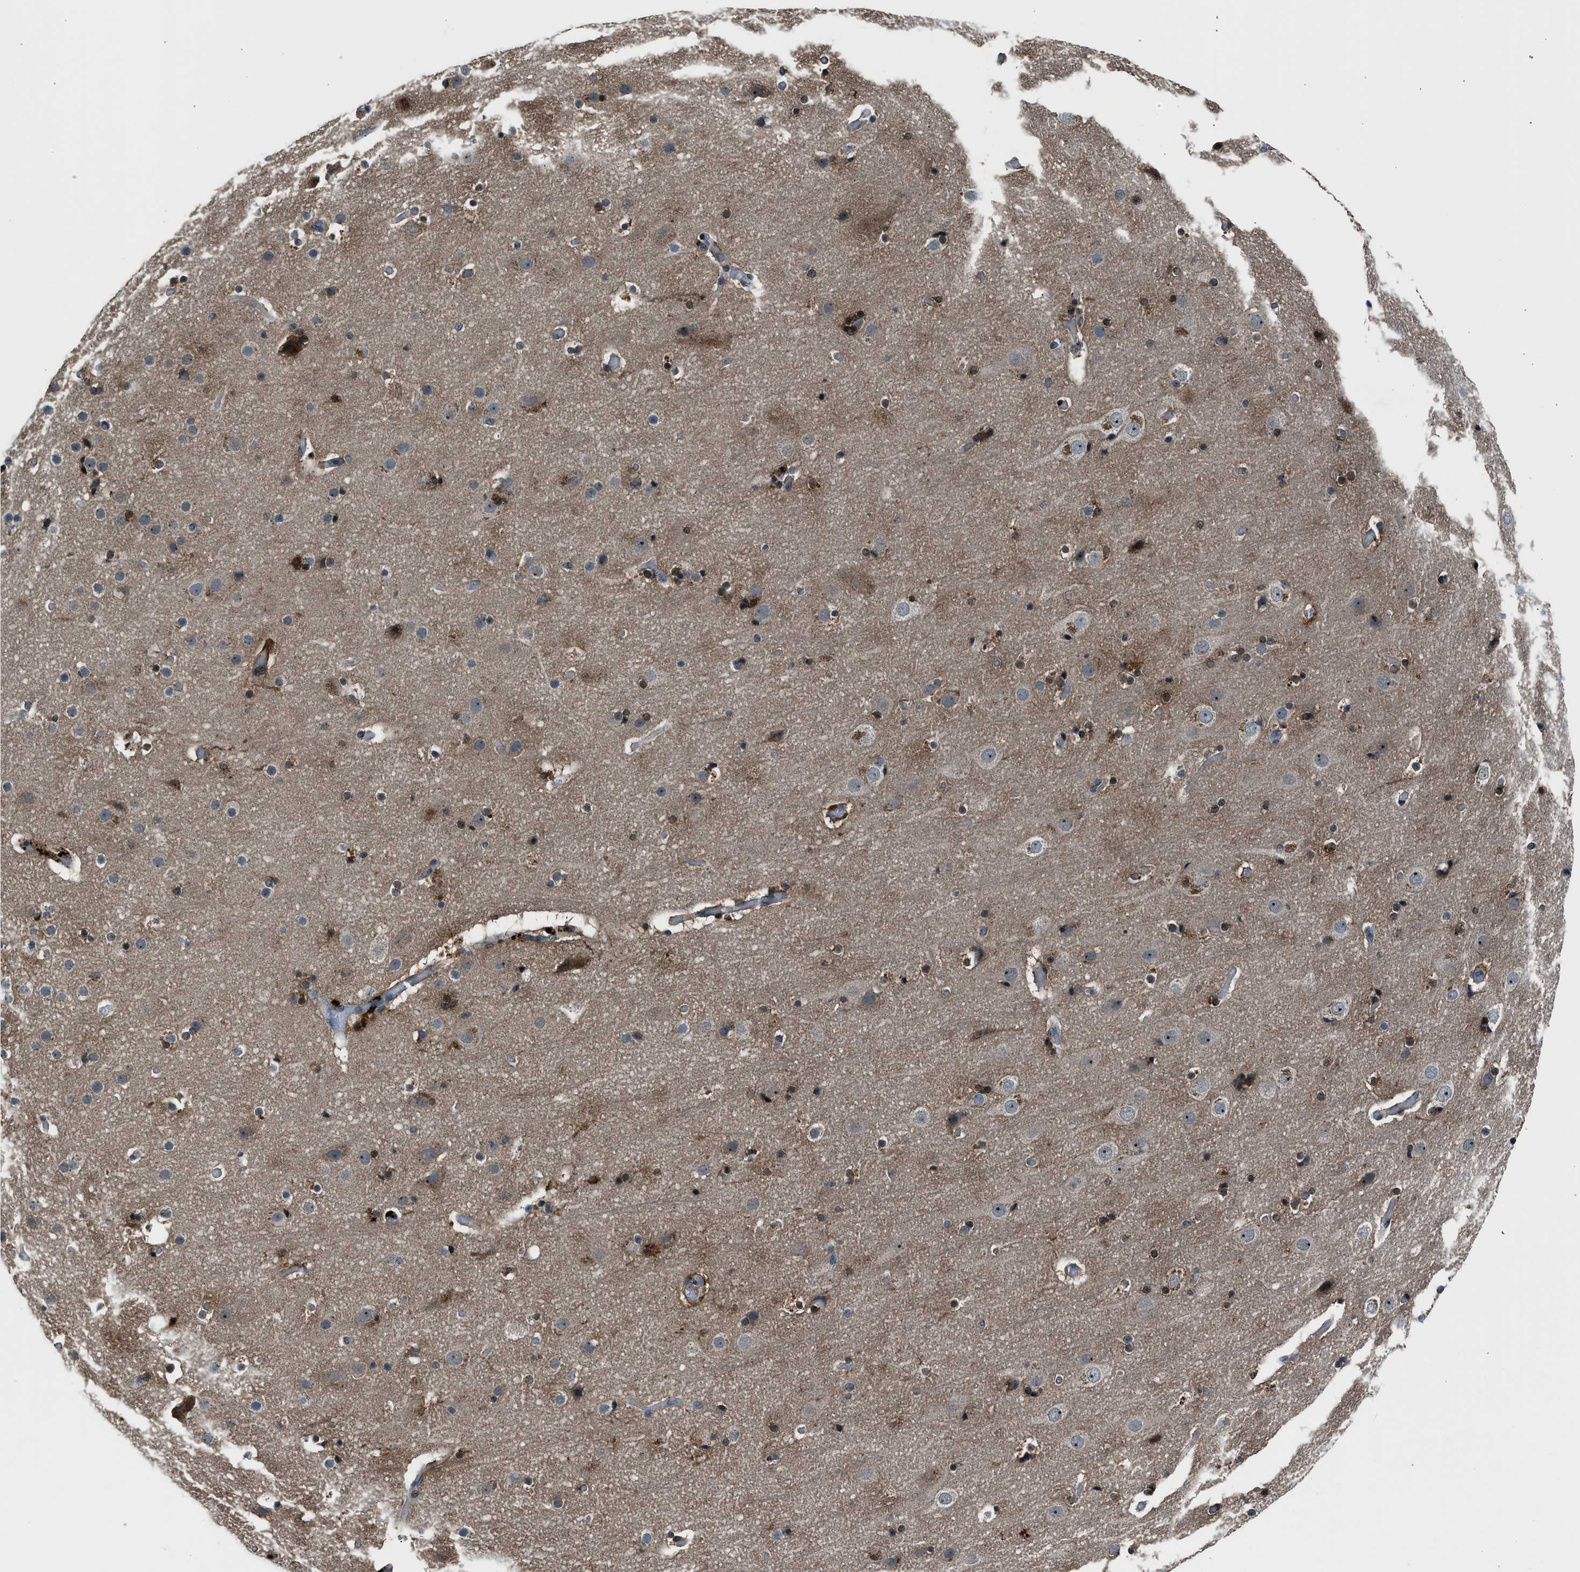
{"staining": {"intensity": "weak", "quantity": "<25%", "location": "cytoplasmic/membranous"}, "tissue": "cerebral cortex", "cell_type": "Endothelial cells", "image_type": "normal", "snomed": [{"axis": "morphology", "description": "Normal tissue, NOS"}, {"axis": "topography", "description": "Cerebral cortex"}], "caption": "Immunohistochemistry (IHC) photomicrograph of benign cerebral cortex stained for a protein (brown), which demonstrates no staining in endothelial cells.", "gene": "LMLN", "patient": {"sex": "male", "age": 57}}